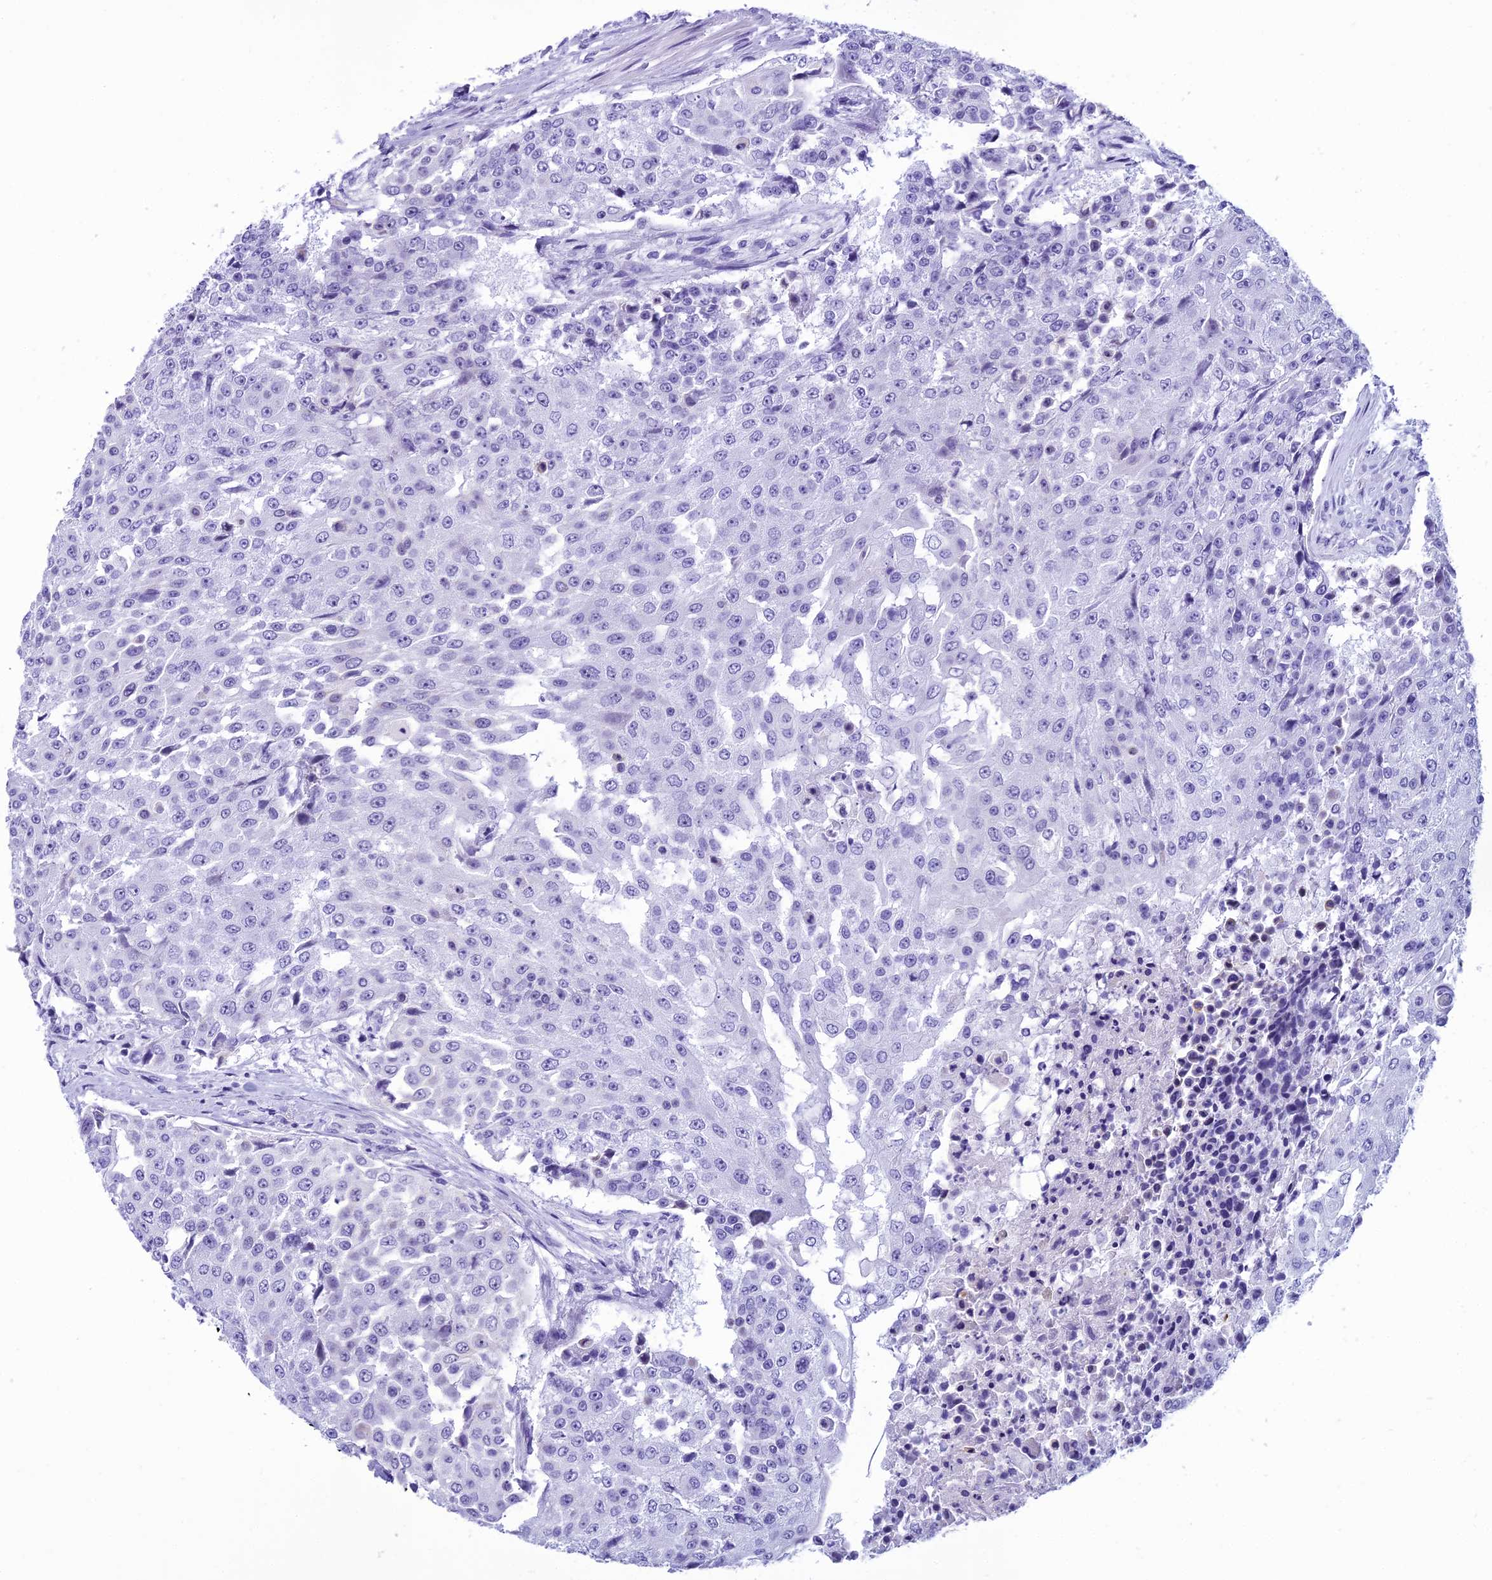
{"staining": {"intensity": "negative", "quantity": "none", "location": "none"}, "tissue": "urothelial cancer", "cell_type": "Tumor cells", "image_type": "cancer", "snomed": [{"axis": "morphology", "description": "Urothelial carcinoma, High grade"}, {"axis": "topography", "description": "Urinary bladder"}], "caption": "DAB immunohistochemical staining of human urothelial cancer shows no significant staining in tumor cells.", "gene": "KCTD14", "patient": {"sex": "female", "age": 63}}